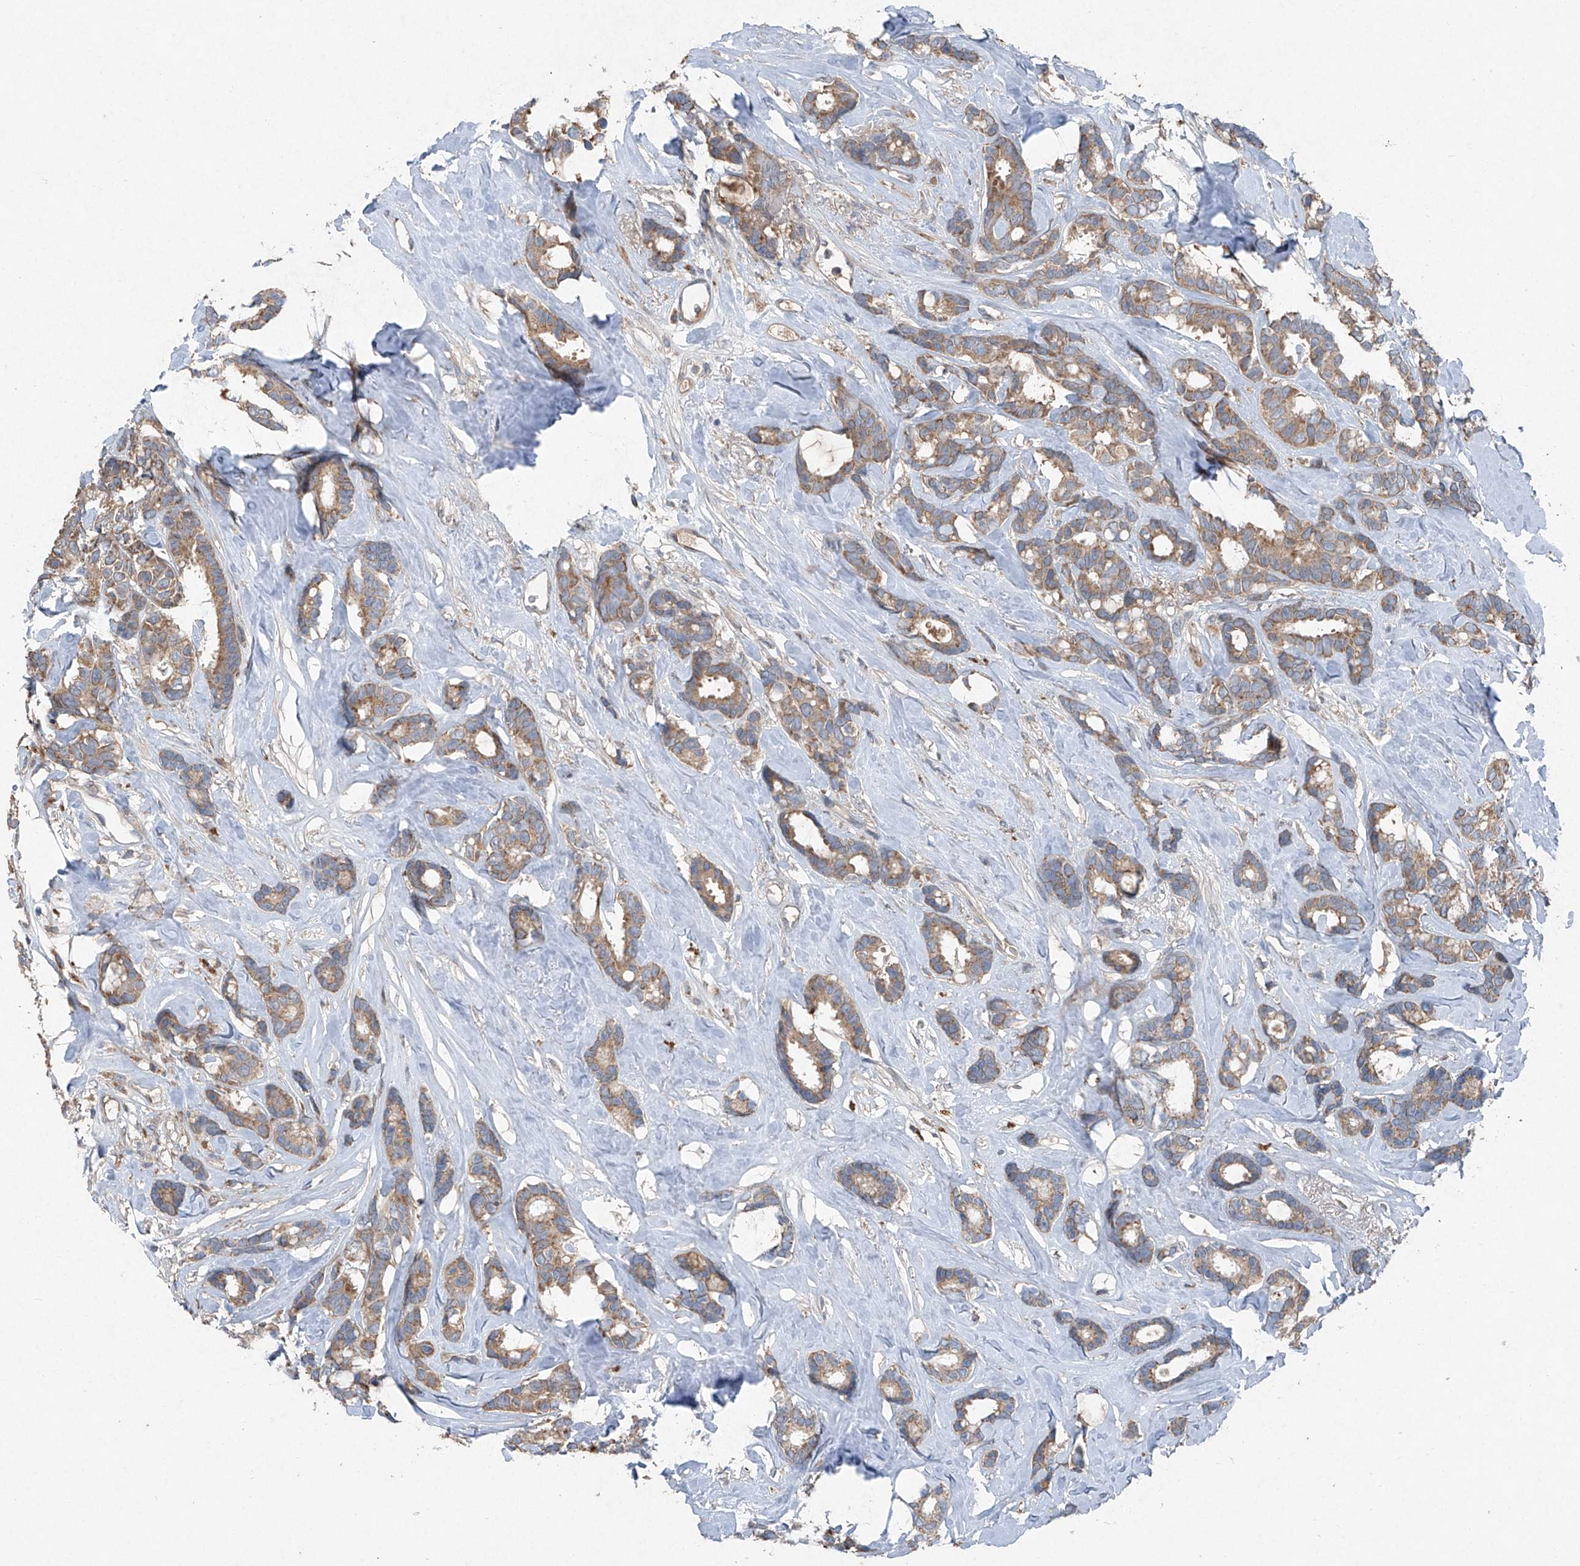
{"staining": {"intensity": "moderate", "quantity": ">75%", "location": "cytoplasmic/membranous"}, "tissue": "breast cancer", "cell_type": "Tumor cells", "image_type": "cancer", "snomed": [{"axis": "morphology", "description": "Duct carcinoma"}, {"axis": "topography", "description": "Breast"}], "caption": "High-magnification brightfield microscopy of breast cancer (invasive ductal carcinoma) stained with DAB (3,3'-diaminobenzidine) (brown) and counterstained with hematoxylin (blue). tumor cells exhibit moderate cytoplasmic/membranous expression is seen in approximately>75% of cells.", "gene": "FOXRED2", "patient": {"sex": "female", "age": 87}}